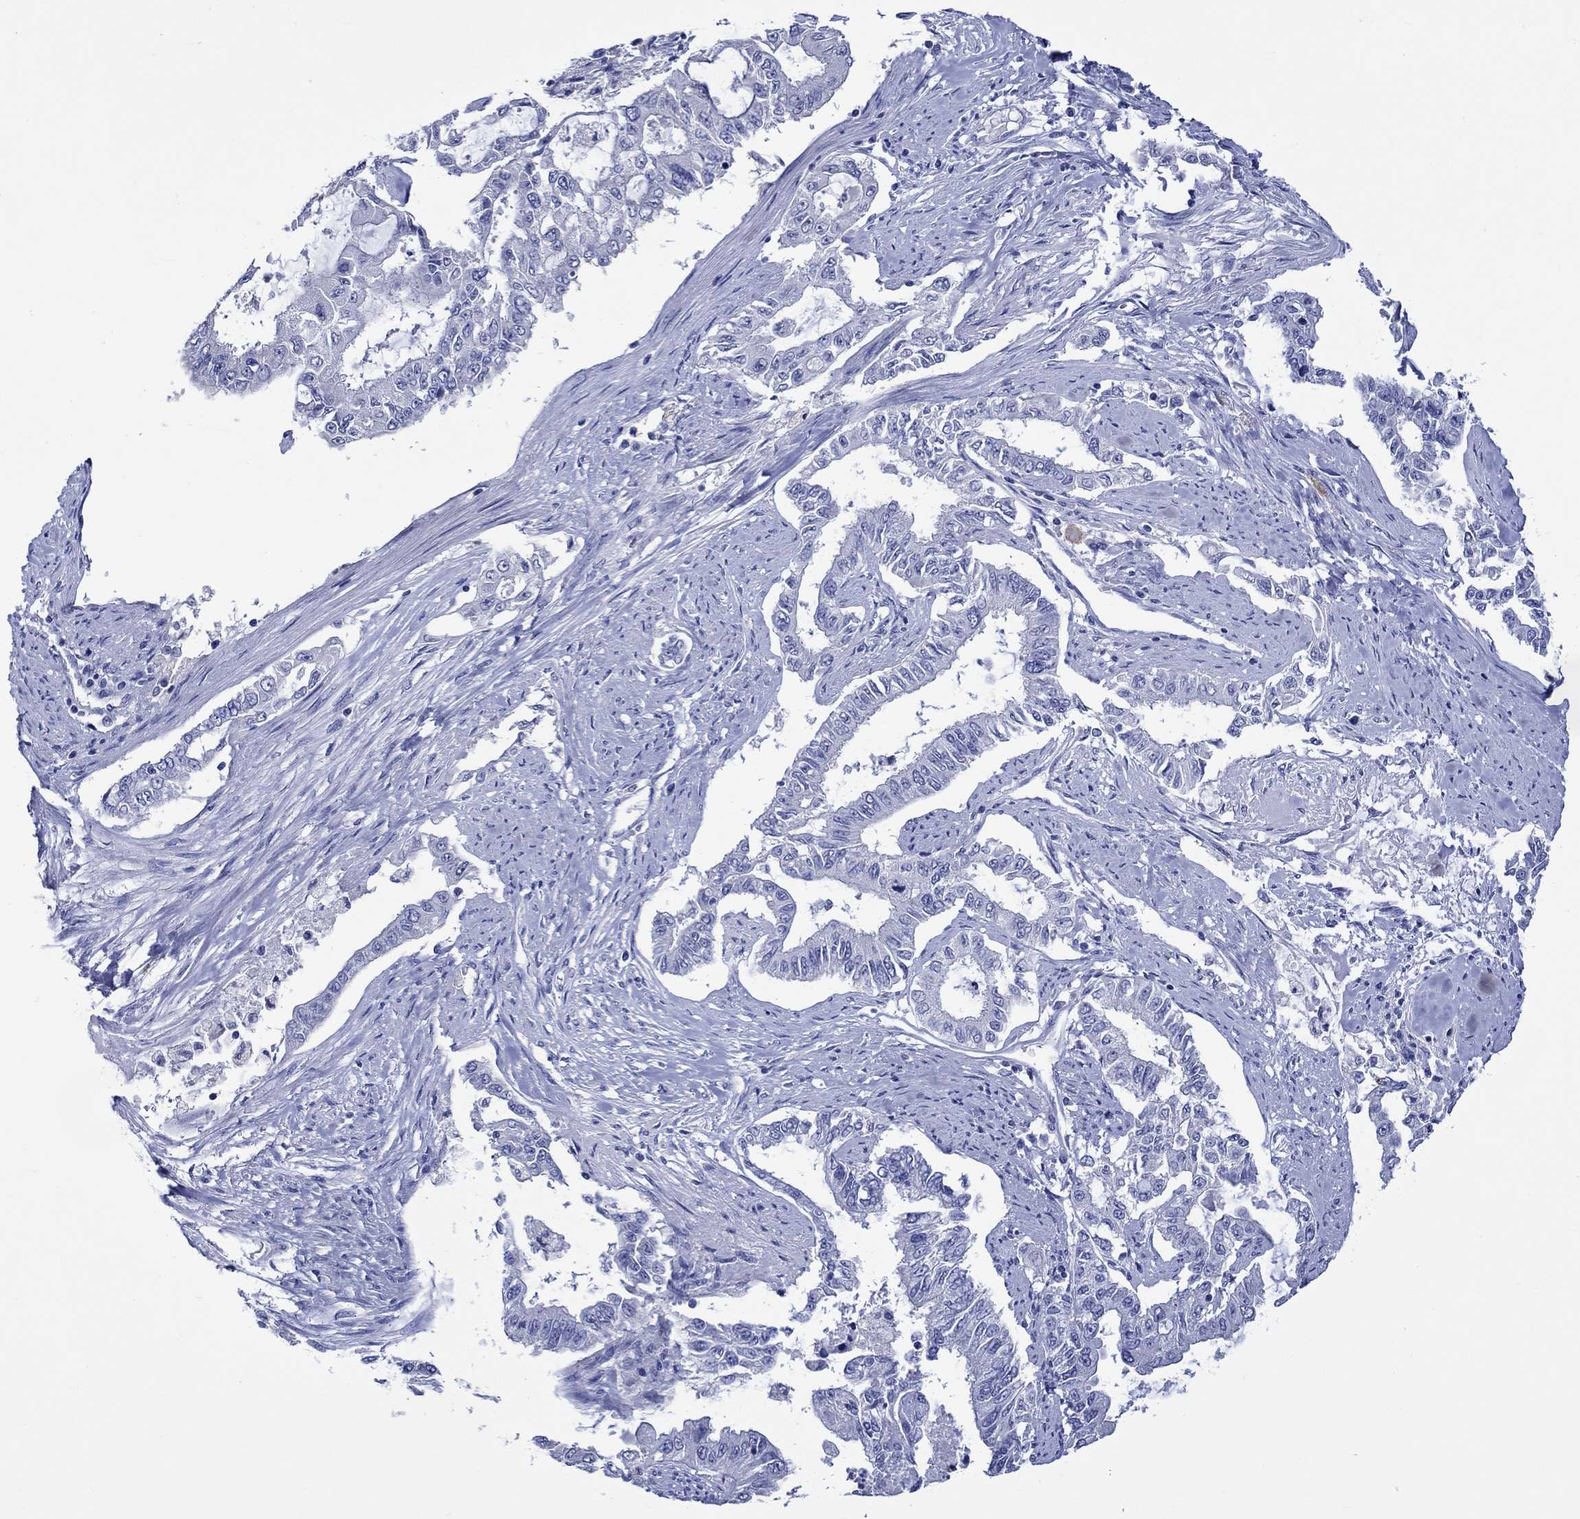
{"staining": {"intensity": "negative", "quantity": "none", "location": "none"}, "tissue": "endometrial cancer", "cell_type": "Tumor cells", "image_type": "cancer", "snomed": [{"axis": "morphology", "description": "Adenocarcinoma, NOS"}, {"axis": "topography", "description": "Uterus"}], "caption": "DAB (3,3'-diaminobenzidine) immunohistochemical staining of endometrial adenocarcinoma reveals no significant staining in tumor cells. The staining was performed using DAB (3,3'-diaminobenzidine) to visualize the protein expression in brown, while the nuclei were stained in blue with hematoxylin (Magnification: 20x).", "gene": "KLHL35", "patient": {"sex": "female", "age": 59}}